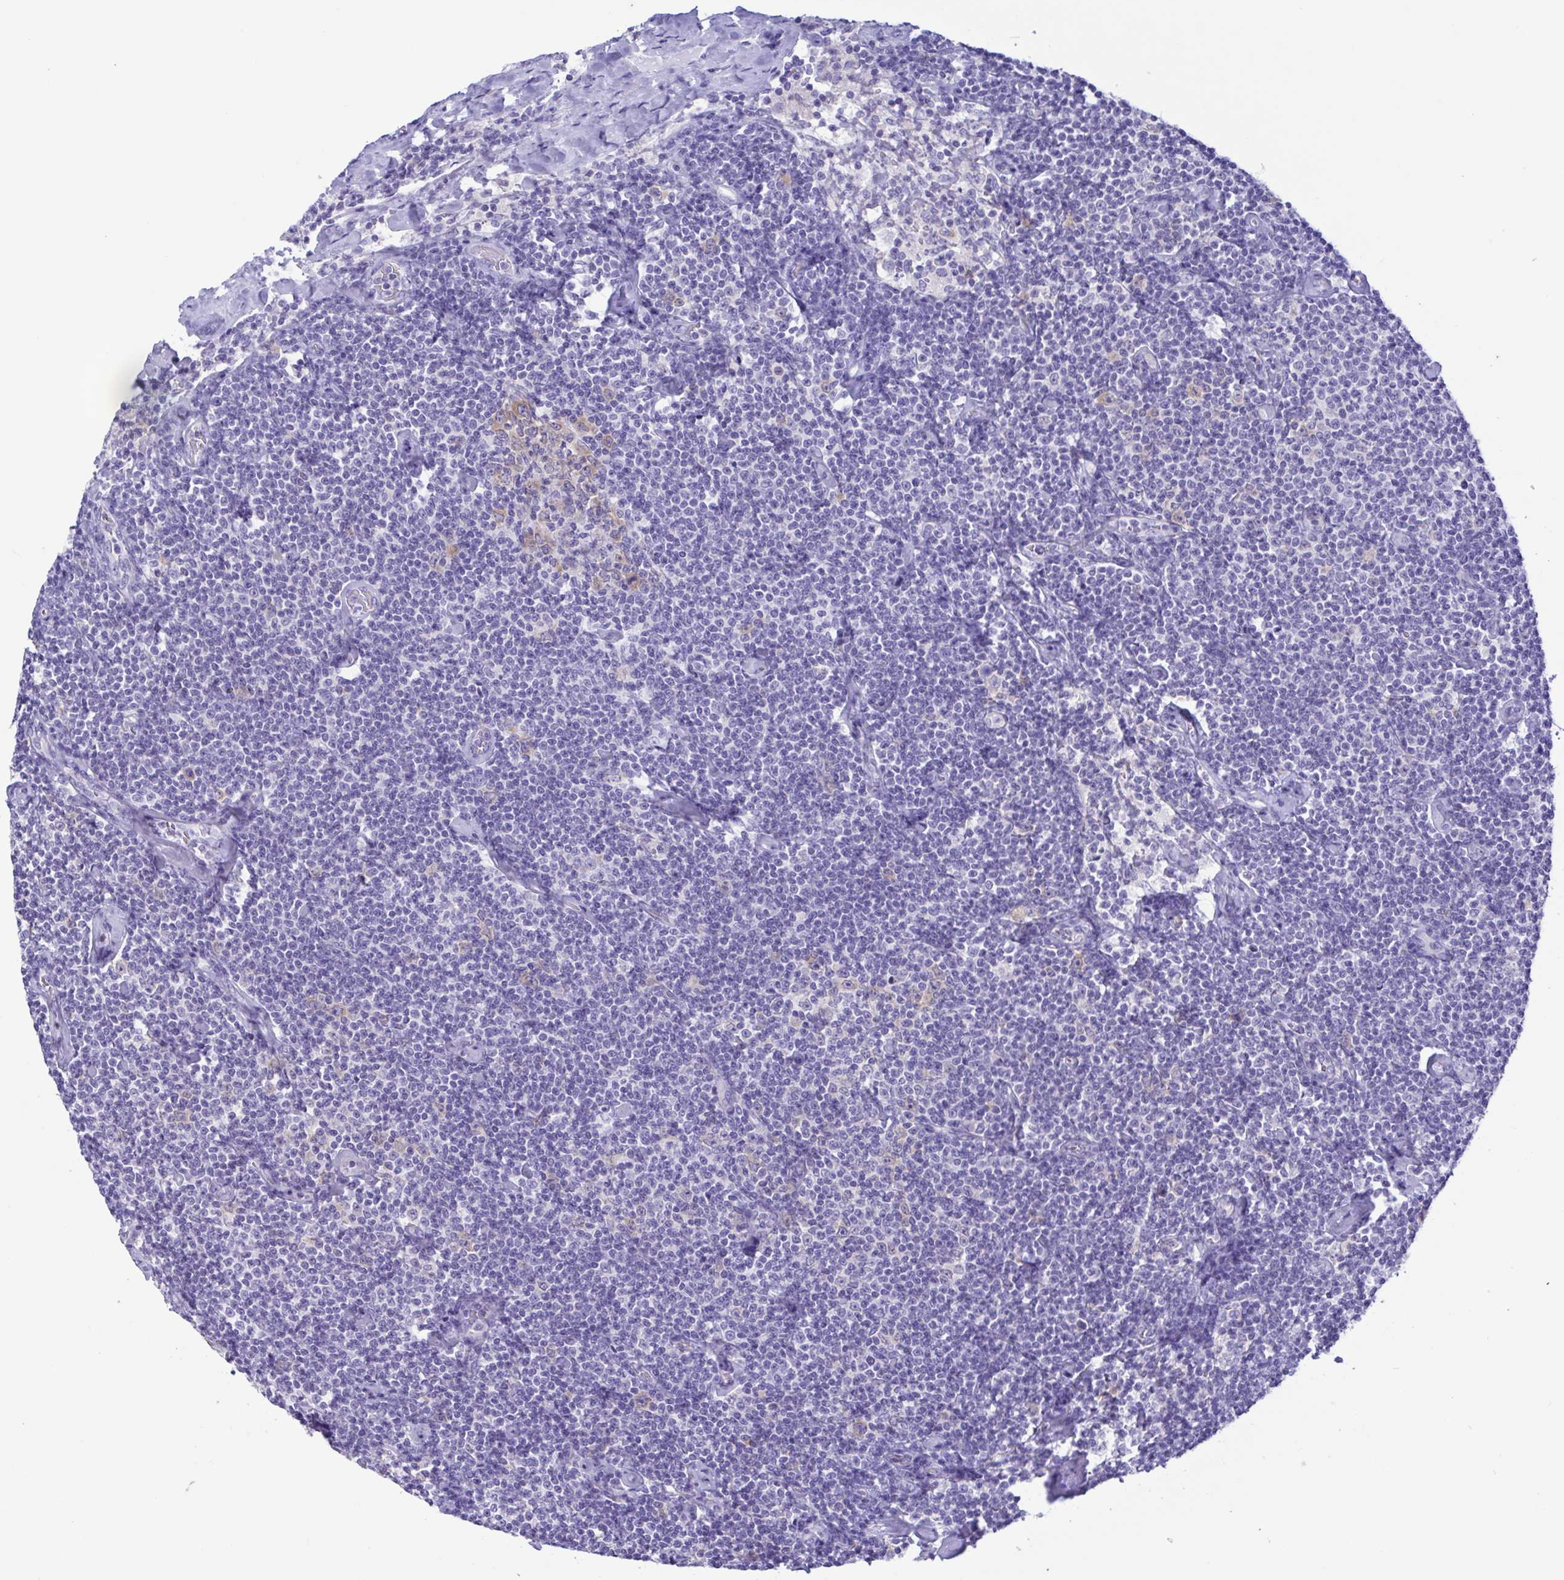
{"staining": {"intensity": "negative", "quantity": "none", "location": "none"}, "tissue": "lymphoma", "cell_type": "Tumor cells", "image_type": "cancer", "snomed": [{"axis": "morphology", "description": "Malignant lymphoma, non-Hodgkin's type, Low grade"}, {"axis": "topography", "description": "Lymph node"}], "caption": "A high-resolution histopathology image shows immunohistochemistry staining of malignant lymphoma, non-Hodgkin's type (low-grade), which shows no significant staining in tumor cells.", "gene": "TNNI3", "patient": {"sex": "male", "age": 81}}